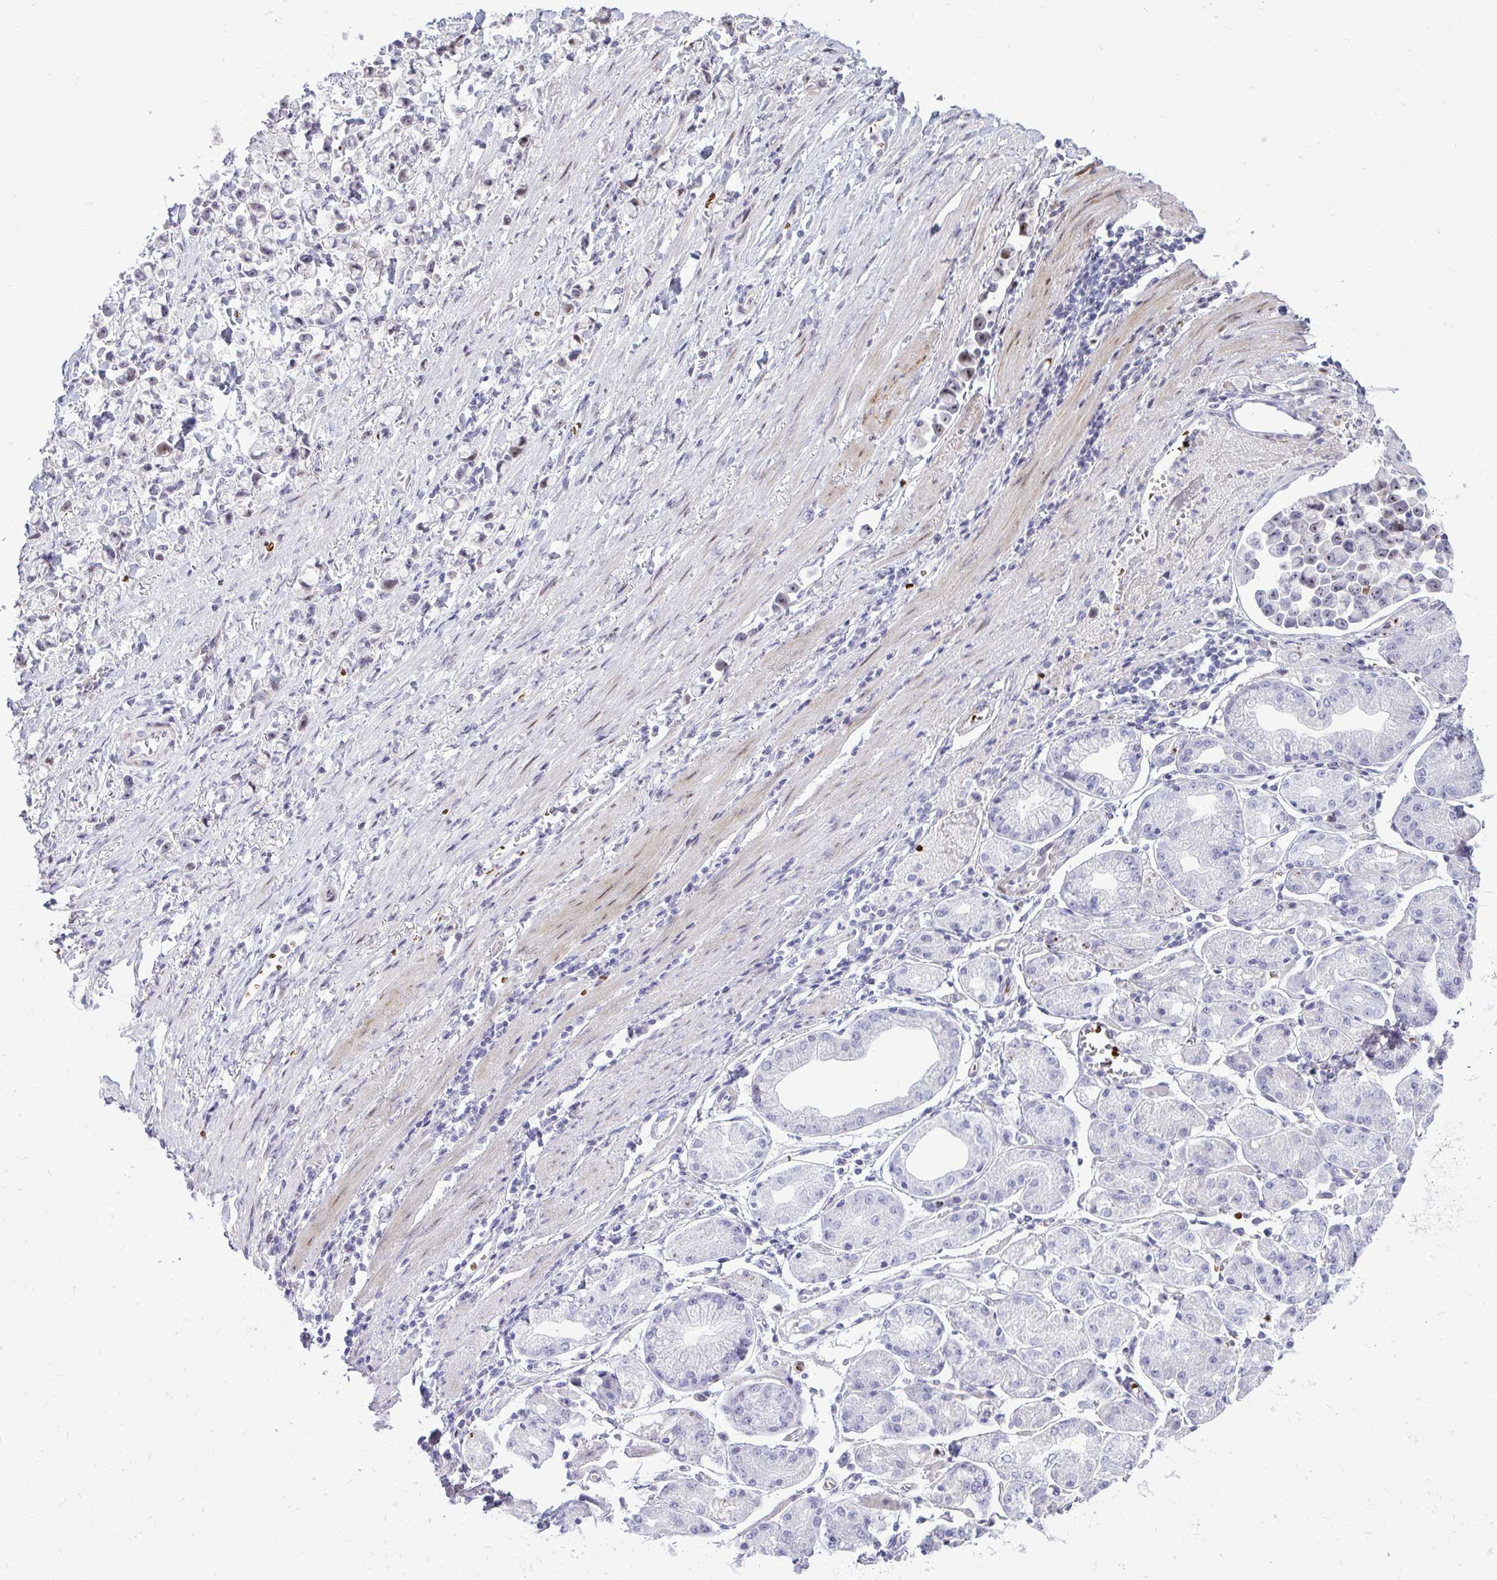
{"staining": {"intensity": "negative", "quantity": "none", "location": "none"}, "tissue": "stomach cancer", "cell_type": "Tumor cells", "image_type": "cancer", "snomed": [{"axis": "morphology", "description": "Adenocarcinoma, NOS"}, {"axis": "topography", "description": "Stomach"}], "caption": "Immunohistochemical staining of stomach cancer (adenocarcinoma) shows no significant expression in tumor cells.", "gene": "DLX4", "patient": {"sex": "female", "age": 81}}